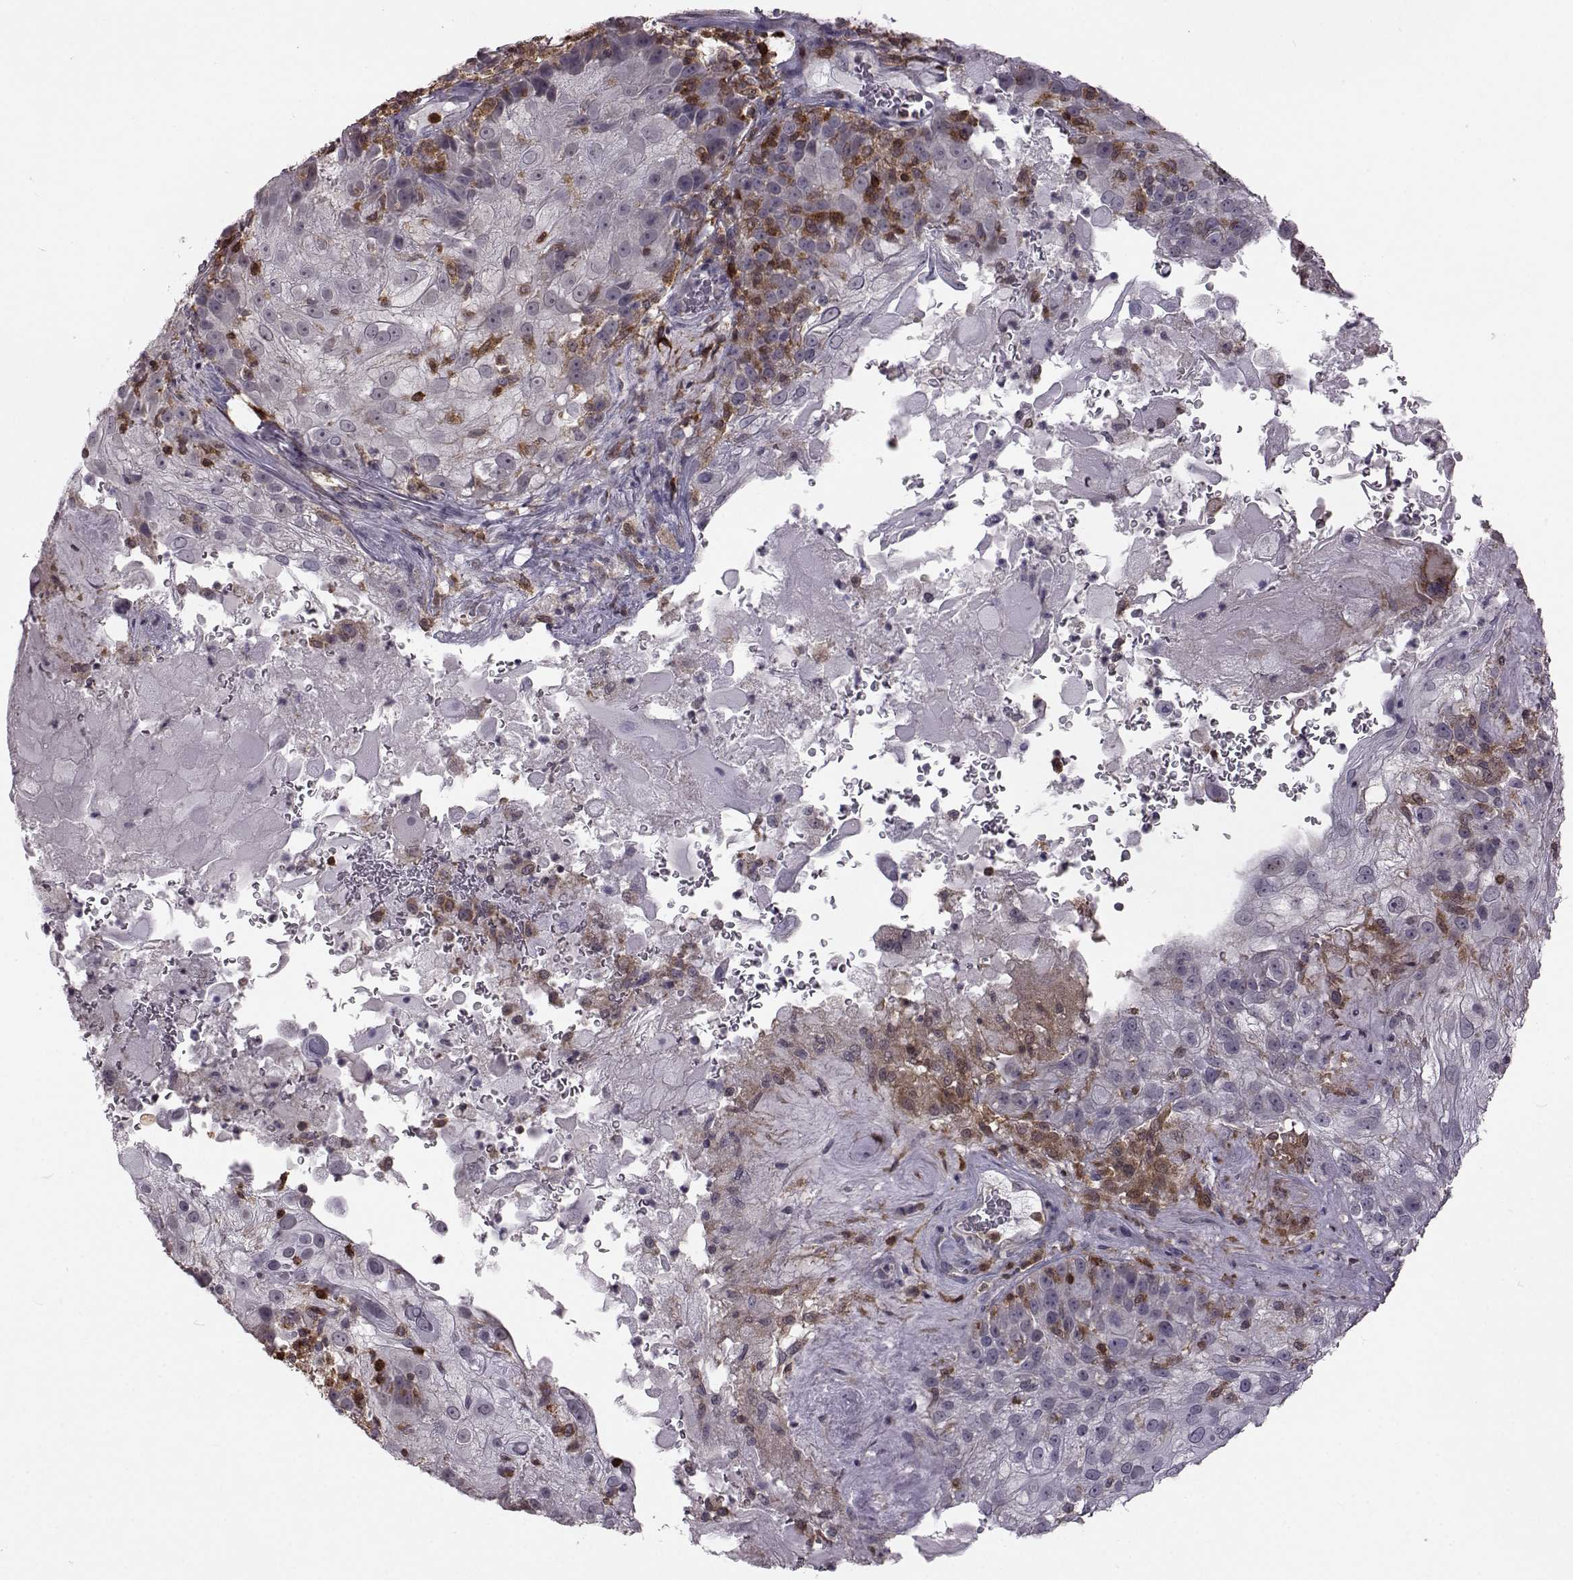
{"staining": {"intensity": "moderate", "quantity": "<25%", "location": "cytoplasmic/membranous"}, "tissue": "skin cancer", "cell_type": "Tumor cells", "image_type": "cancer", "snomed": [{"axis": "morphology", "description": "Normal tissue, NOS"}, {"axis": "morphology", "description": "Squamous cell carcinoma, NOS"}, {"axis": "topography", "description": "Skin"}], "caption": "Protein staining displays moderate cytoplasmic/membranous expression in about <25% of tumor cells in skin squamous cell carcinoma.", "gene": "DOK2", "patient": {"sex": "female", "age": 83}}